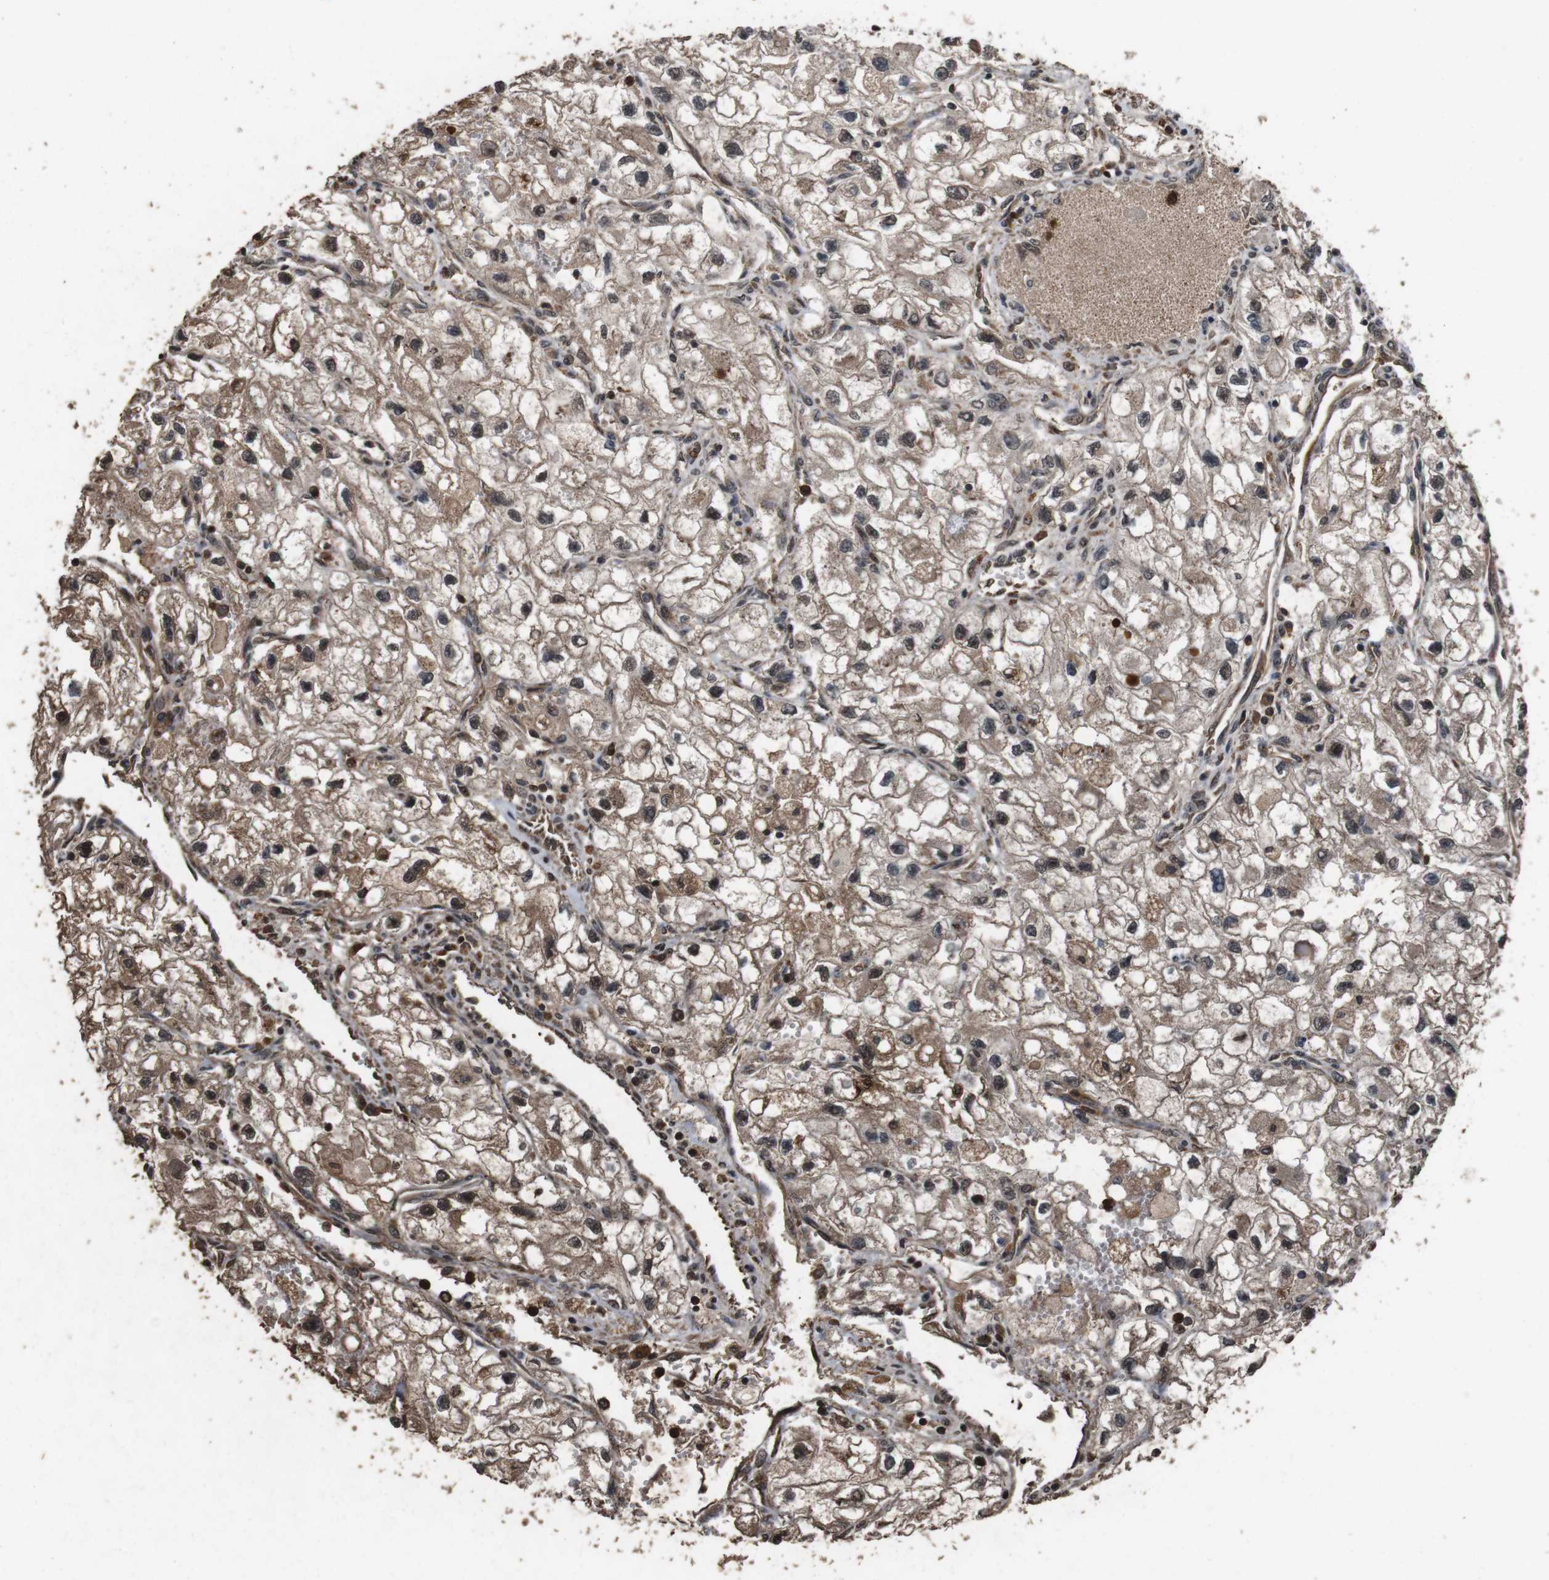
{"staining": {"intensity": "moderate", "quantity": ">75%", "location": "cytoplasmic/membranous"}, "tissue": "renal cancer", "cell_type": "Tumor cells", "image_type": "cancer", "snomed": [{"axis": "morphology", "description": "Adenocarcinoma, NOS"}, {"axis": "topography", "description": "Kidney"}], "caption": "Renal cancer (adenocarcinoma) stained with DAB immunohistochemistry (IHC) exhibits medium levels of moderate cytoplasmic/membranous expression in approximately >75% of tumor cells.", "gene": "RRAS2", "patient": {"sex": "female", "age": 70}}